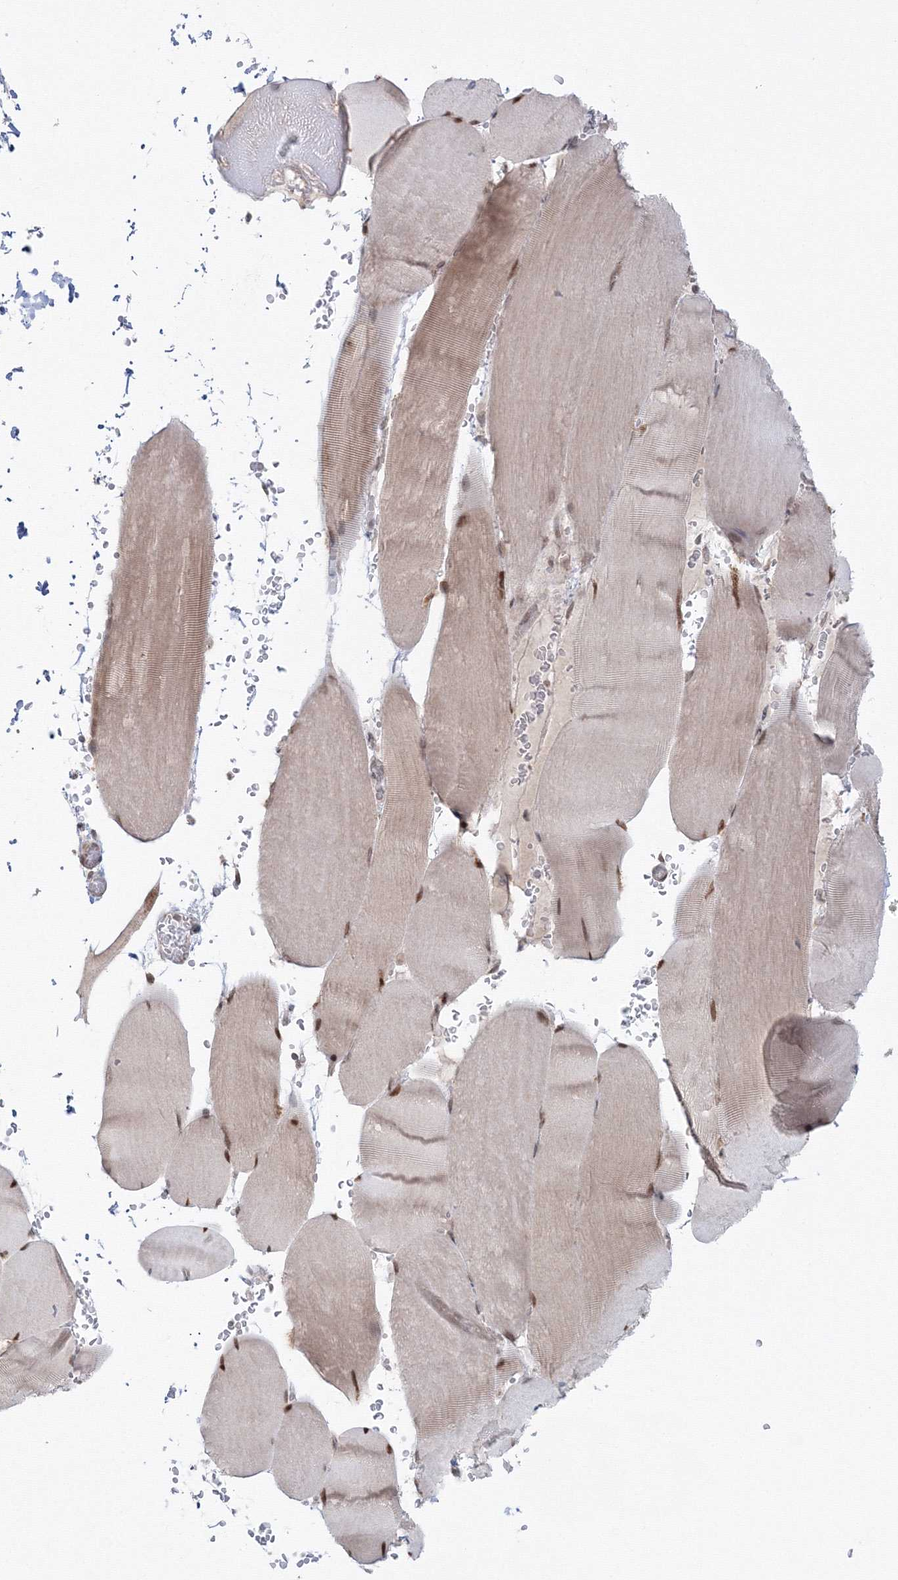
{"staining": {"intensity": "moderate", "quantity": "25%-75%", "location": "cytoplasmic/membranous,nuclear"}, "tissue": "skeletal muscle", "cell_type": "Myocytes", "image_type": "normal", "snomed": [{"axis": "morphology", "description": "Normal tissue, NOS"}, {"axis": "topography", "description": "Skeletal muscle"}, {"axis": "topography", "description": "Head-Neck"}], "caption": "Brown immunohistochemical staining in unremarkable skeletal muscle displays moderate cytoplasmic/membranous,nuclear staining in about 25%-75% of myocytes. The staining was performed using DAB, with brown indicating positive protein expression. Nuclei are stained blue with hematoxylin.", "gene": "ZFAND6", "patient": {"sex": "male", "age": 66}}